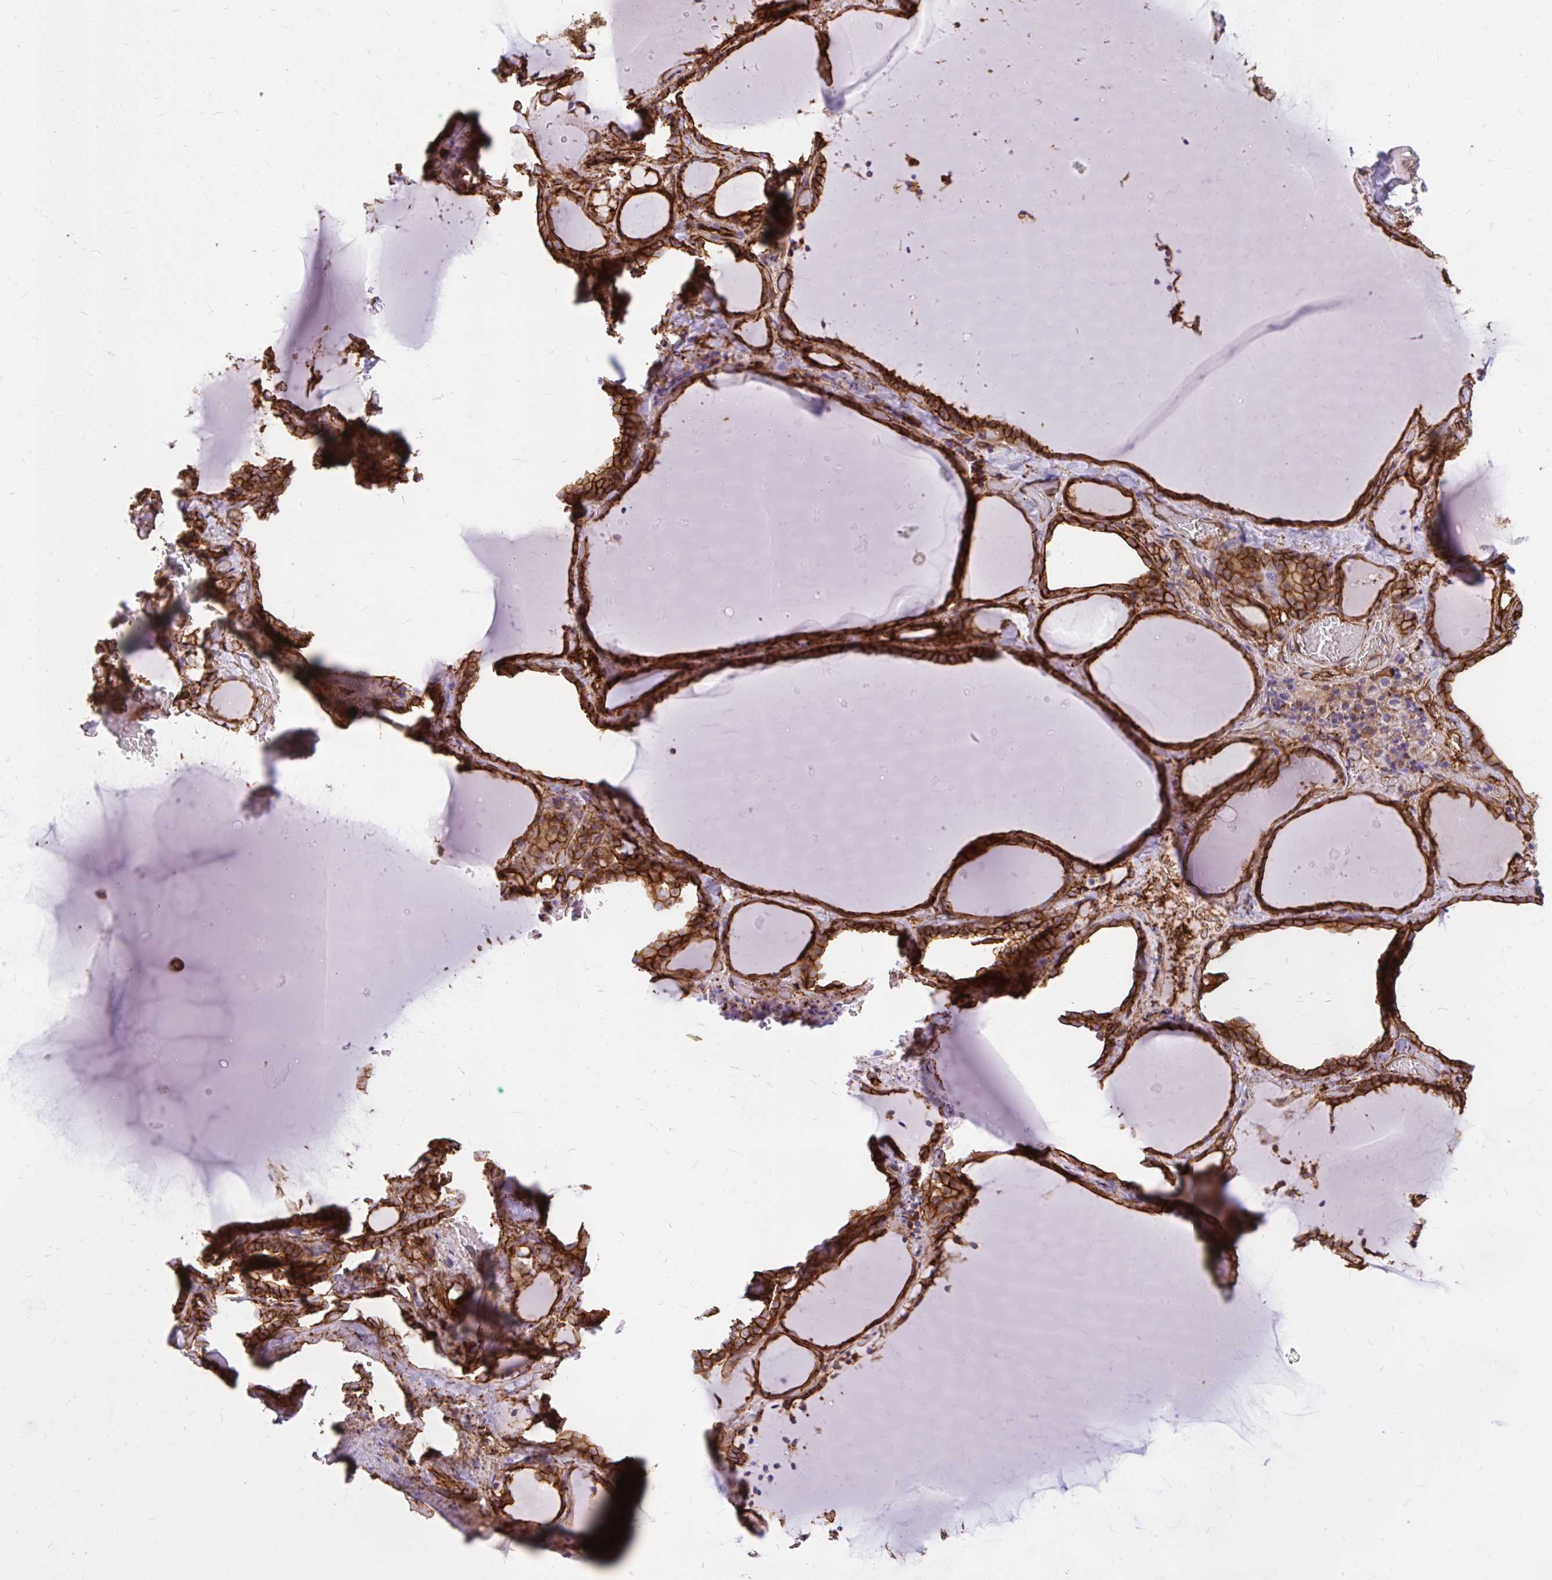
{"staining": {"intensity": "strong", "quantity": ">75%", "location": "cytoplasmic/membranous"}, "tissue": "thyroid gland", "cell_type": "Glandular cells", "image_type": "normal", "snomed": [{"axis": "morphology", "description": "Normal tissue, NOS"}, {"axis": "topography", "description": "Thyroid gland"}], "caption": "A histopathology image of human thyroid gland stained for a protein shows strong cytoplasmic/membranous brown staining in glandular cells. Nuclei are stained in blue.", "gene": "MAP1LC3B2", "patient": {"sex": "female", "age": 36}}